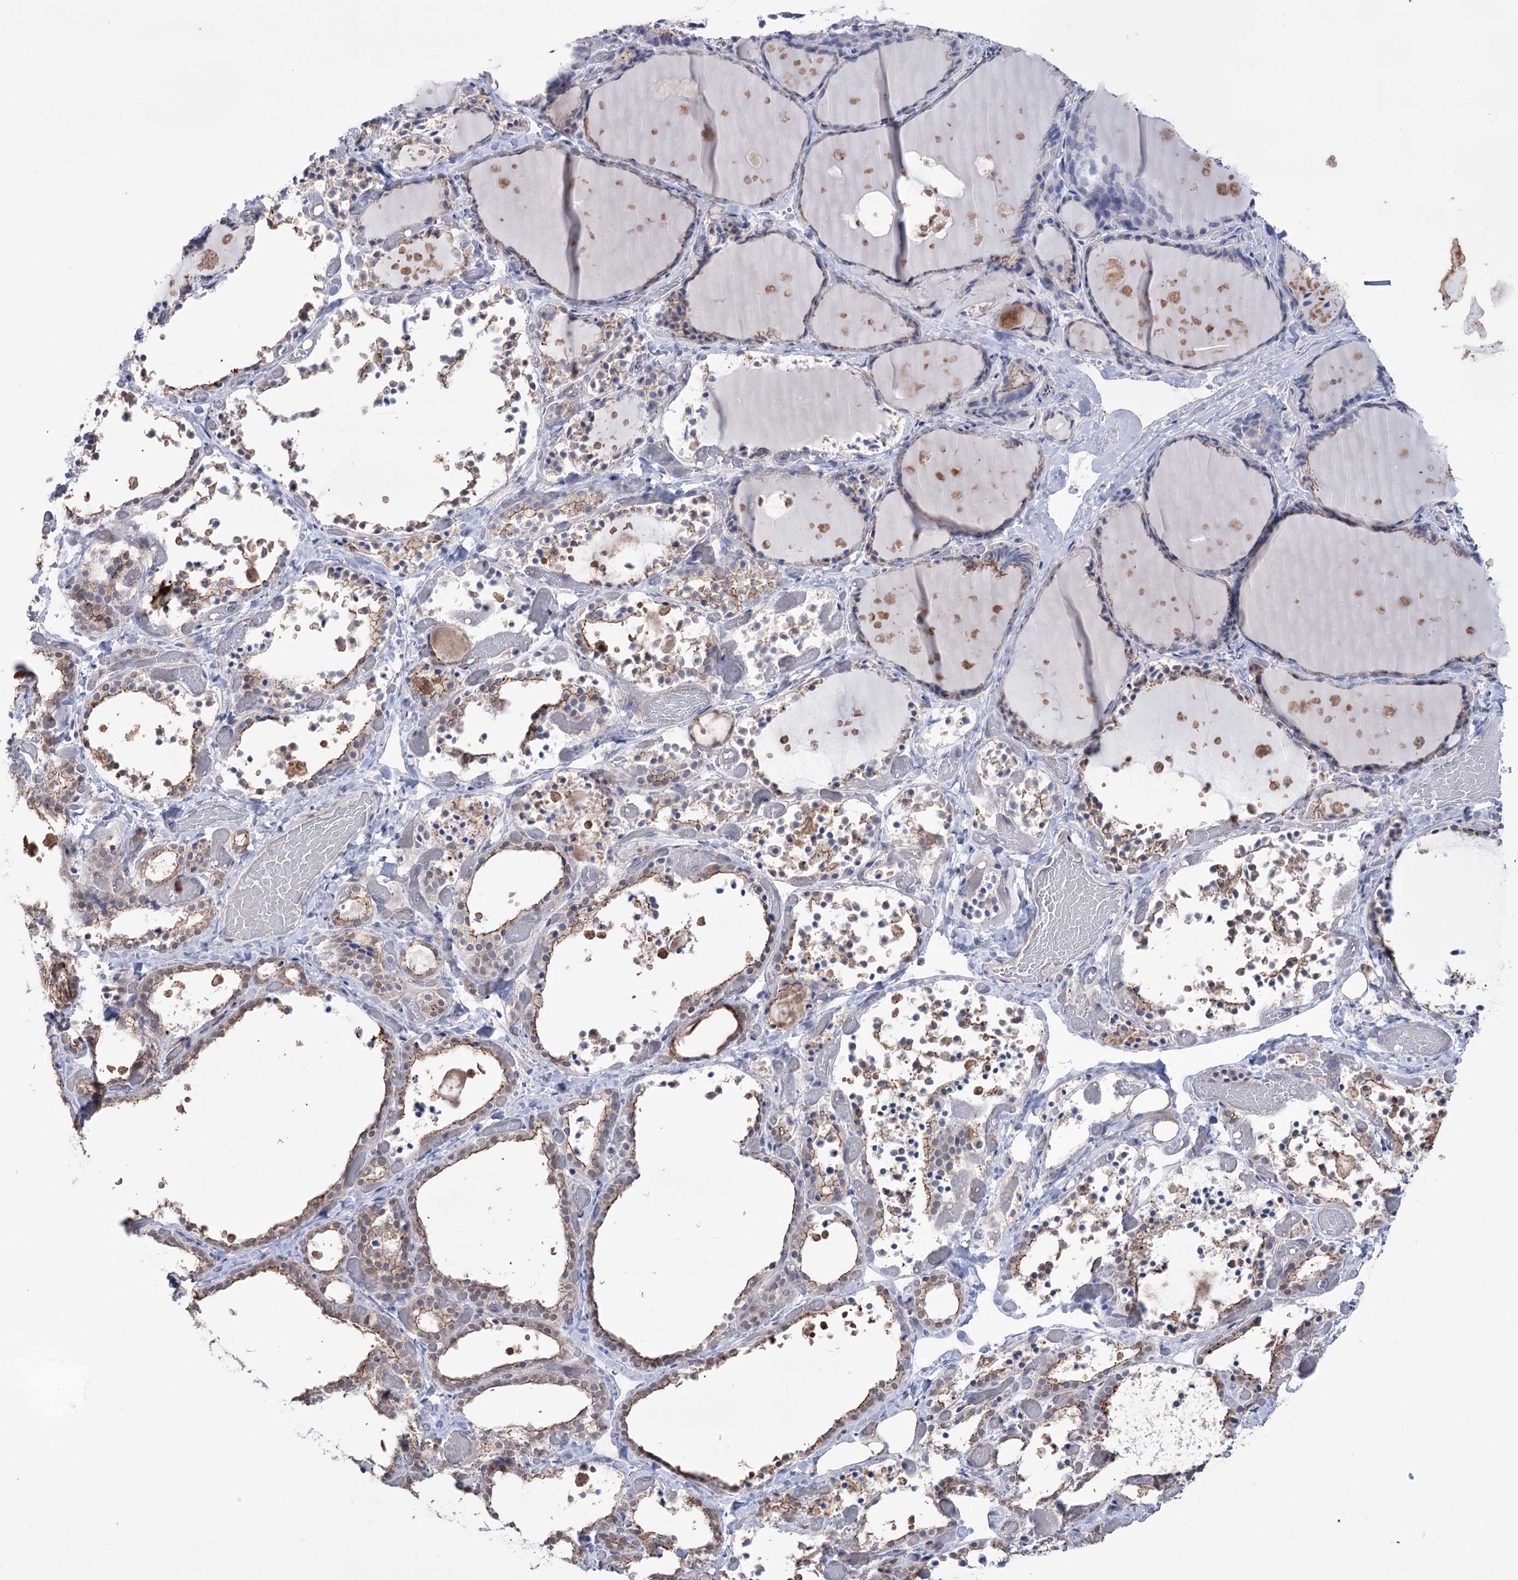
{"staining": {"intensity": "moderate", "quantity": "25%-75%", "location": "cytoplasmic/membranous"}, "tissue": "thyroid gland", "cell_type": "Glandular cells", "image_type": "normal", "snomed": [{"axis": "morphology", "description": "Normal tissue, NOS"}, {"axis": "topography", "description": "Thyroid gland"}], "caption": "Thyroid gland stained with immunohistochemistry (IHC) reveals moderate cytoplasmic/membranous staining in about 25%-75% of glandular cells. Immunohistochemistry (ihc) stains the protein of interest in brown and the nuclei are stained blue.", "gene": "TRIM71", "patient": {"sex": "female", "age": 44}}